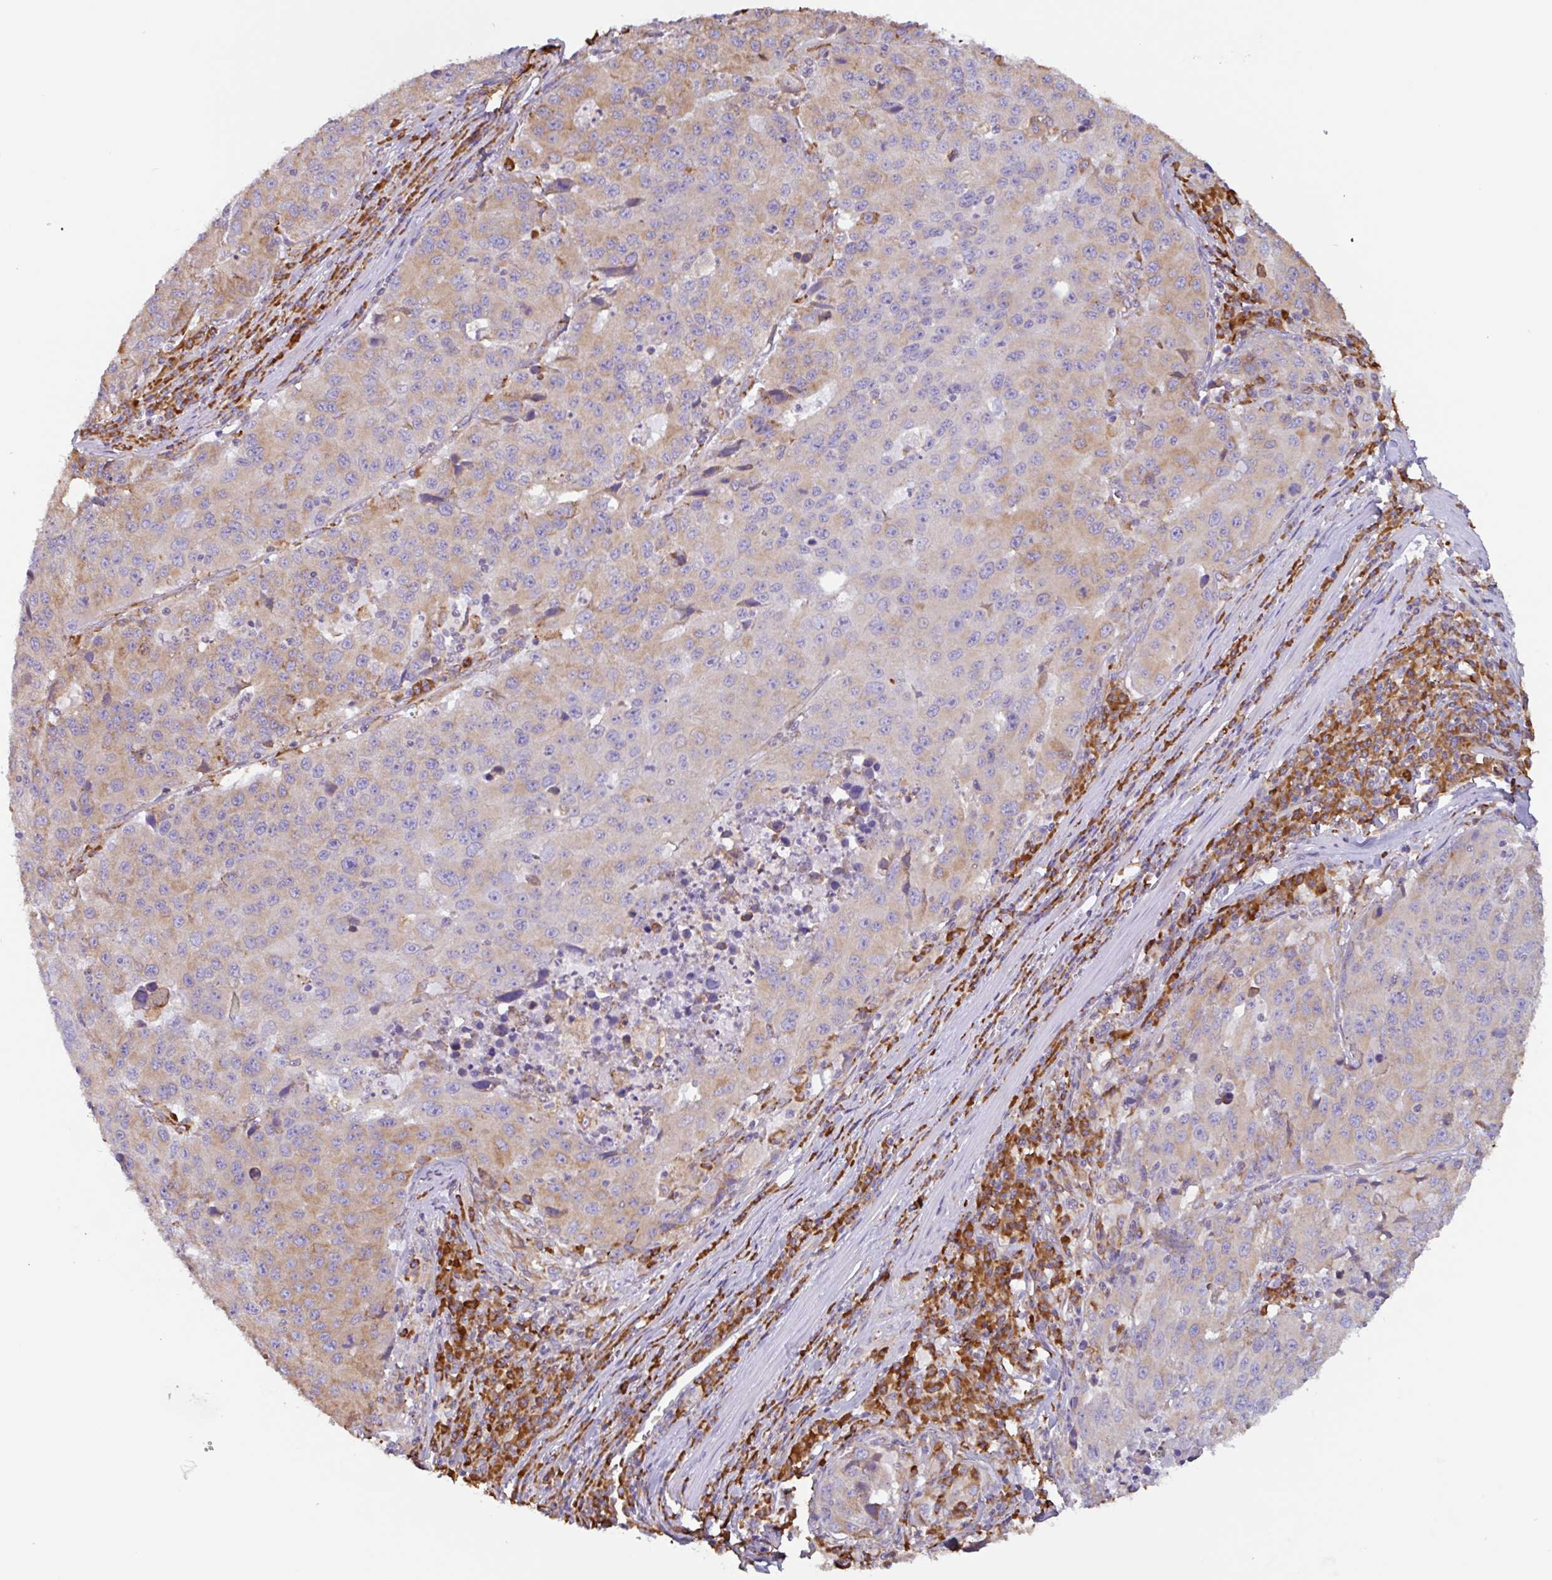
{"staining": {"intensity": "weak", "quantity": "25%-75%", "location": "cytoplasmic/membranous"}, "tissue": "stomach cancer", "cell_type": "Tumor cells", "image_type": "cancer", "snomed": [{"axis": "morphology", "description": "Adenocarcinoma, NOS"}, {"axis": "topography", "description": "Stomach"}], "caption": "Immunohistochemistry of stomach cancer demonstrates low levels of weak cytoplasmic/membranous expression in approximately 25%-75% of tumor cells.", "gene": "DOK4", "patient": {"sex": "male", "age": 71}}